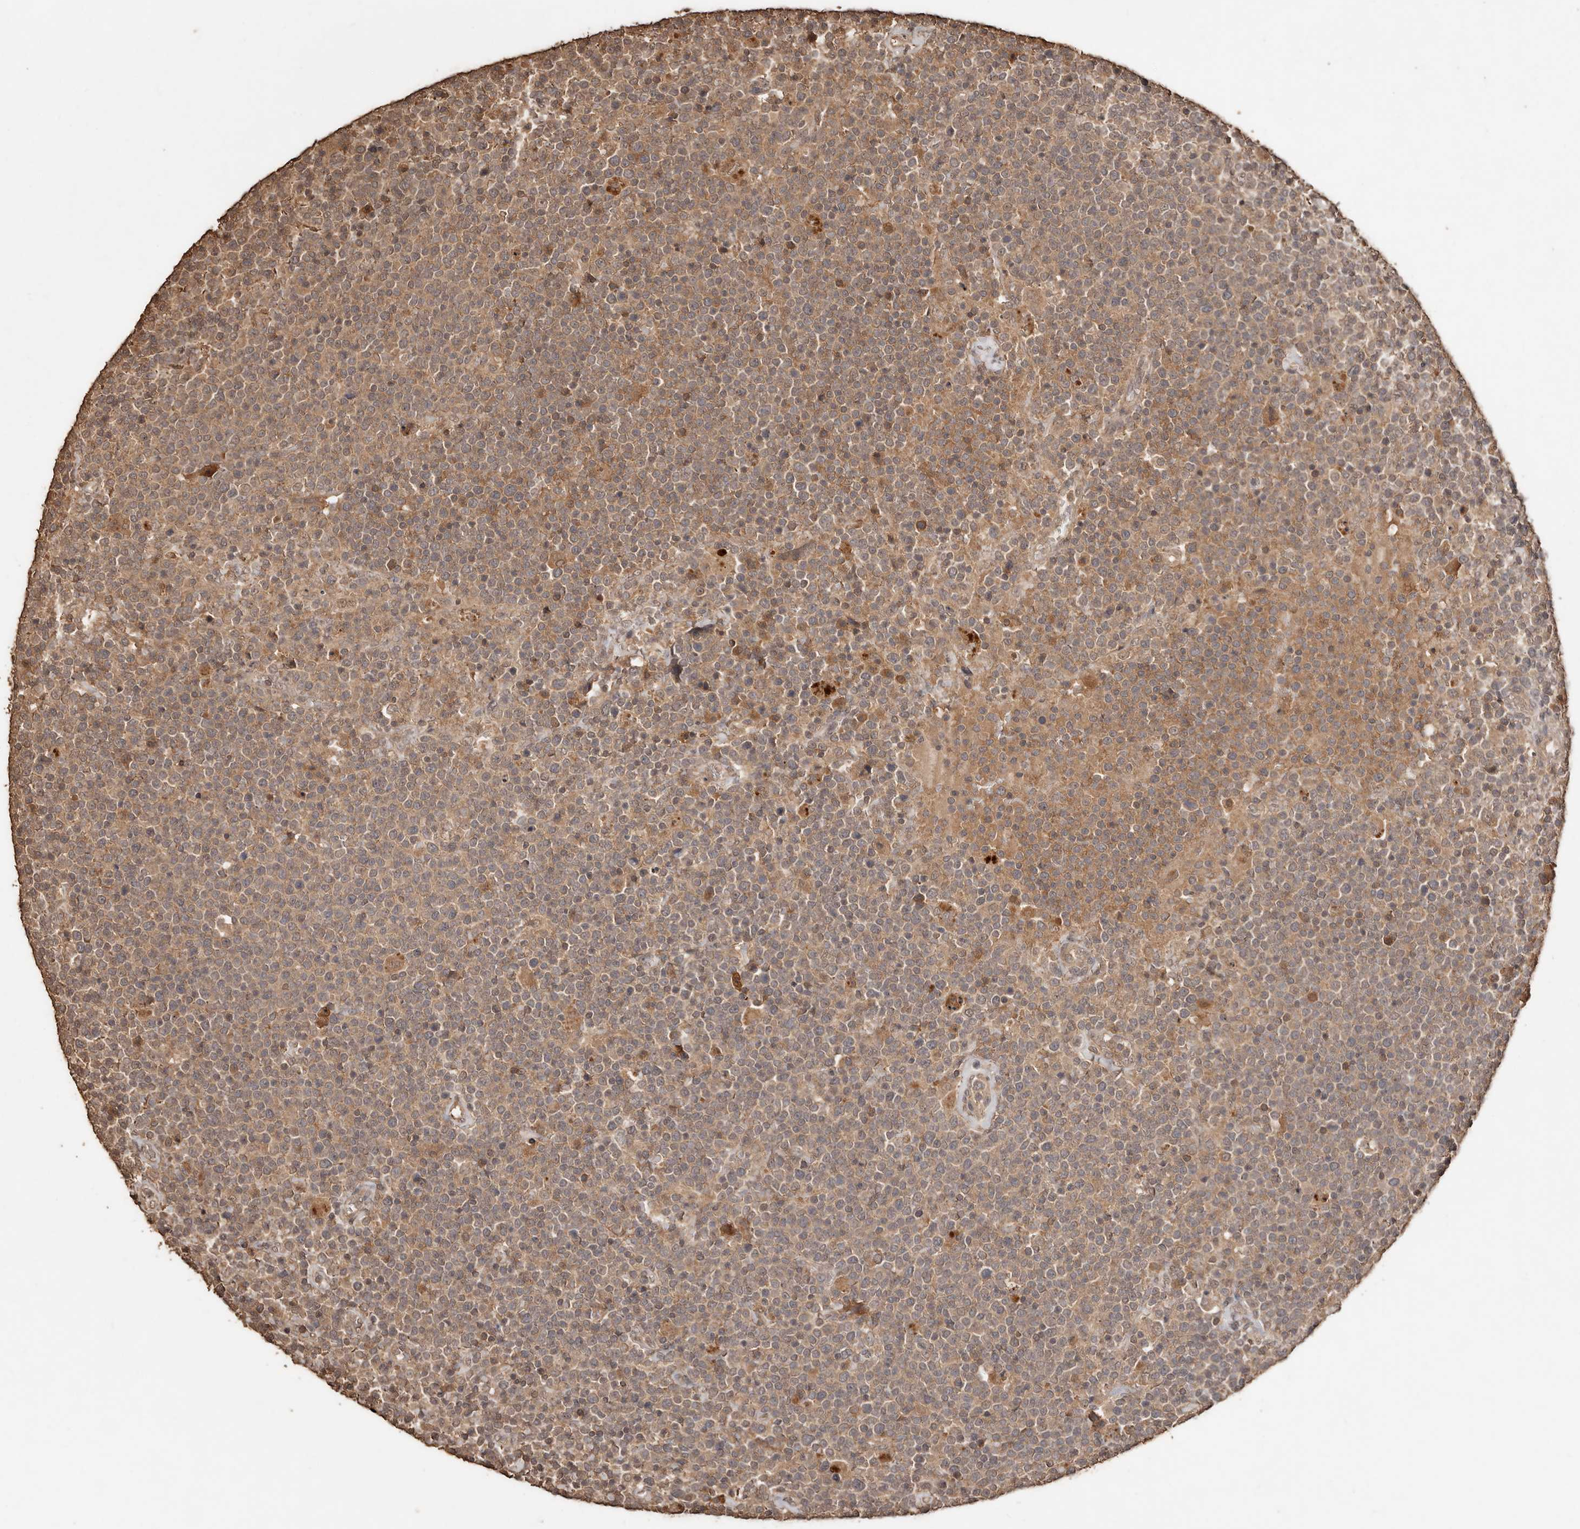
{"staining": {"intensity": "weak", "quantity": ">75%", "location": "cytoplasmic/membranous"}, "tissue": "lymphoma", "cell_type": "Tumor cells", "image_type": "cancer", "snomed": [{"axis": "morphology", "description": "Malignant lymphoma, non-Hodgkin's type, High grade"}, {"axis": "topography", "description": "Lymph node"}], "caption": "Tumor cells show low levels of weak cytoplasmic/membranous positivity in approximately >75% of cells in lymphoma. (IHC, brightfield microscopy, high magnification).", "gene": "PKDCC", "patient": {"sex": "male", "age": 61}}